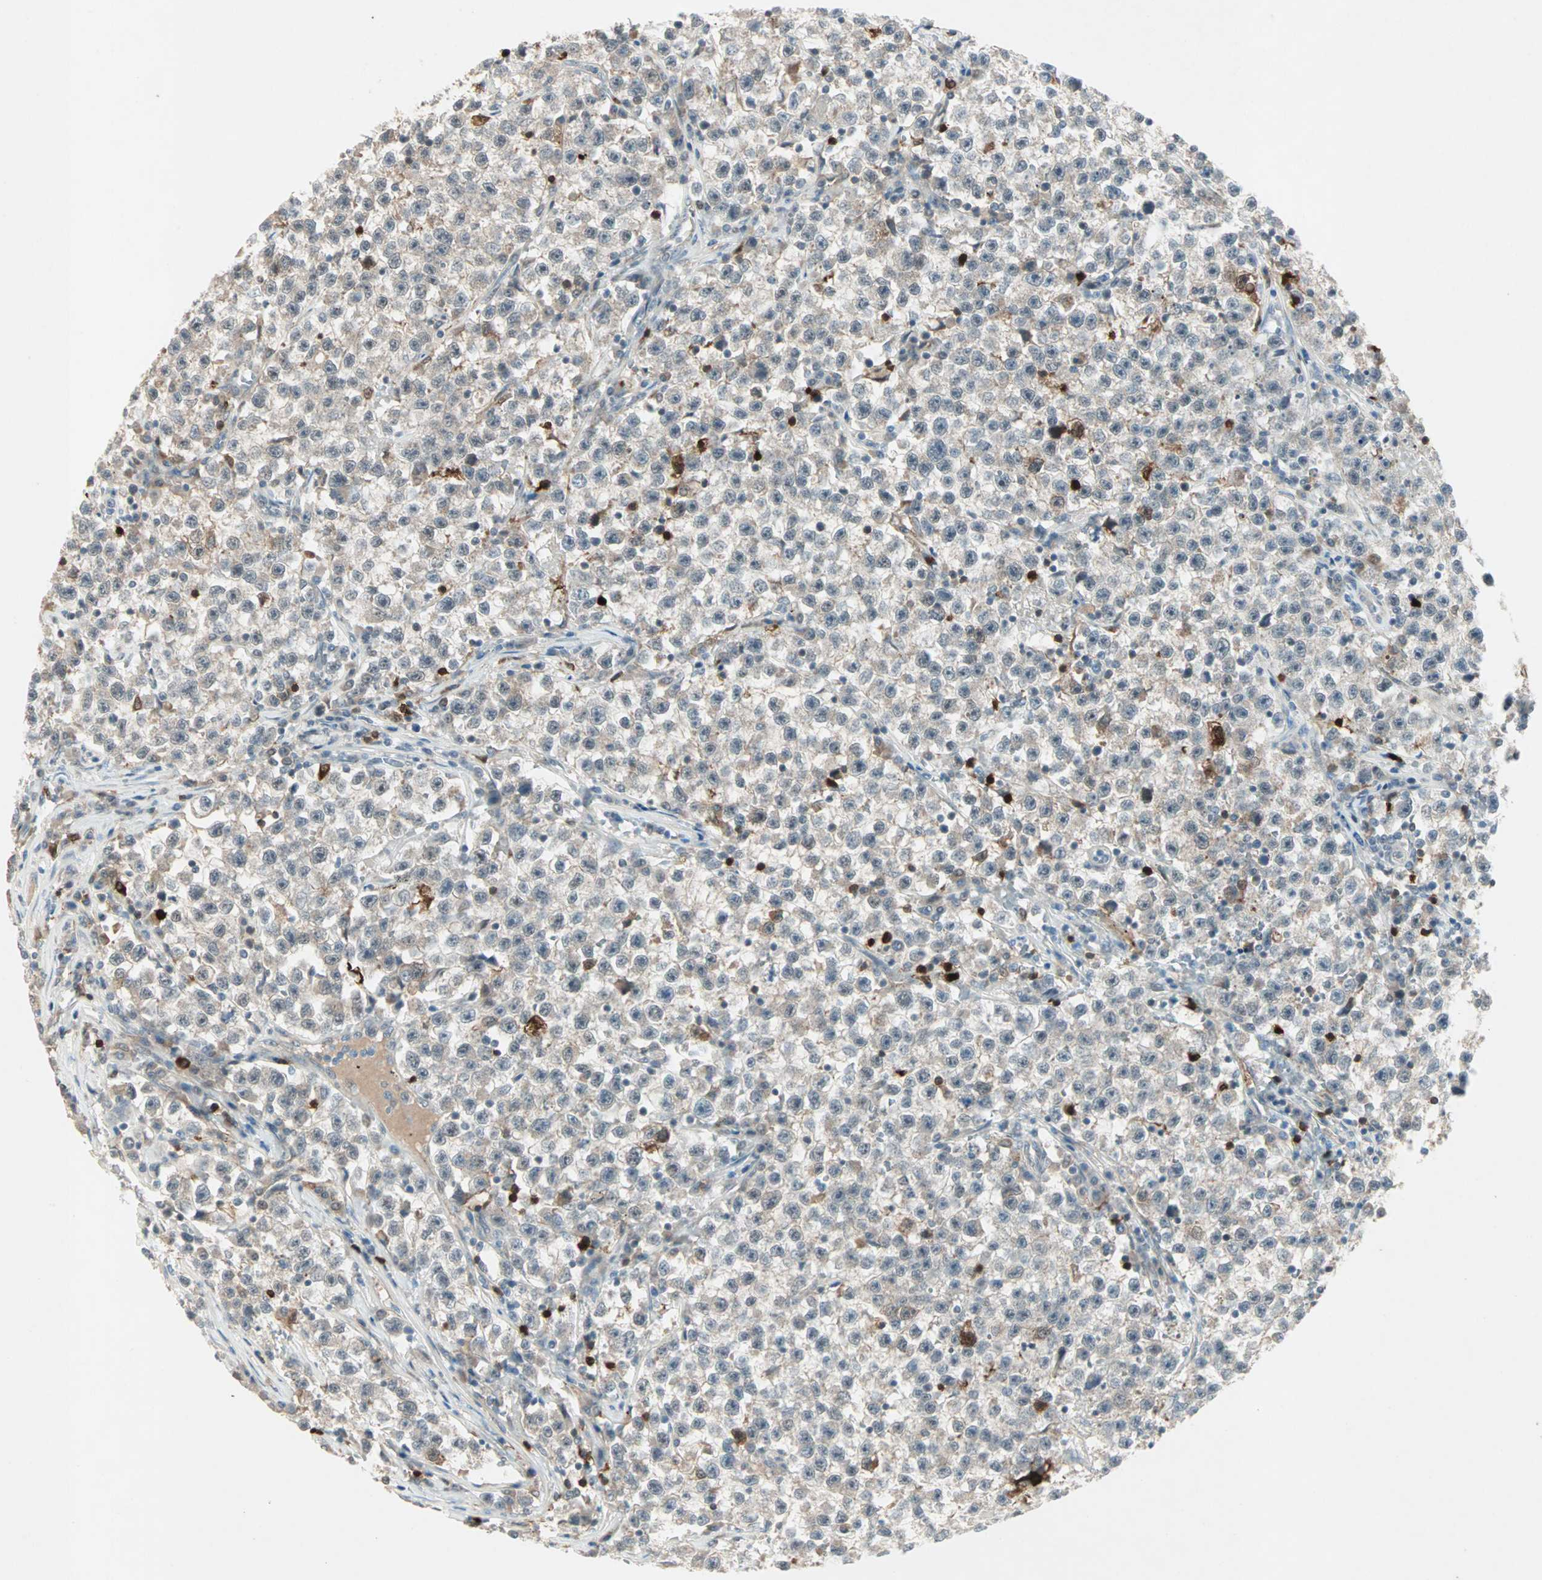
{"staining": {"intensity": "weak", "quantity": "25%-75%", "location": "cytoplasmic/membranous"}, "tissue": "testis cancer", "cell_type": "Tumor cells", "image_type": "cancer", "snomed": [{"axis": "morphology", "description": "Seminoma, NOS"}, {"axis": "topography", "description": "Testis"}], "caption": "Immunohistochemical staining of testis cancer (seminoma) exhibits low levels of weak cytoplasmic/membranous positivity in approximately 25%-75% of tumor cells.", "gene": "RTL6", "patient": {"sex": "male", "age": 22}}